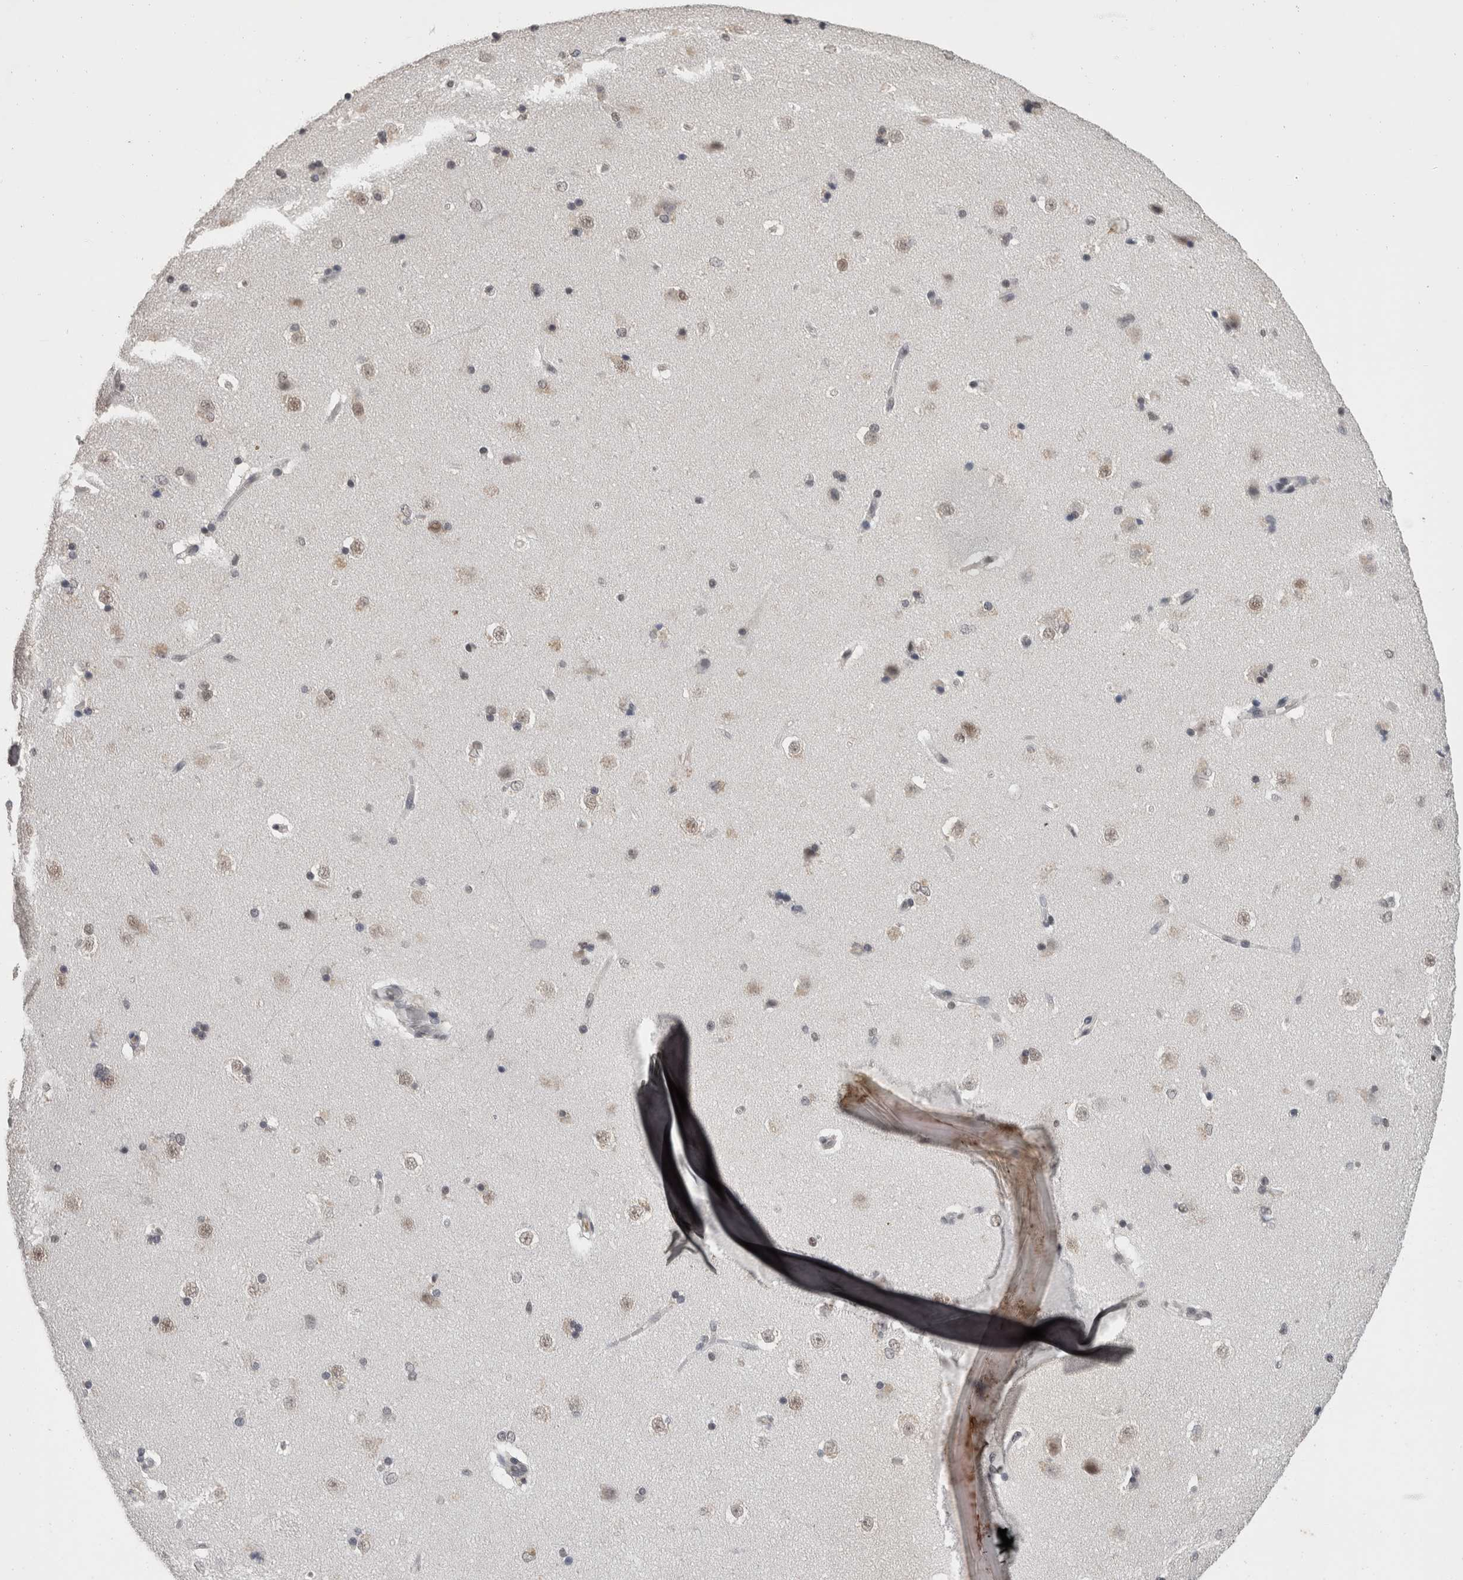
{"staining": {"intensity": "weak", "quantity": "<25%", "location": "nuclear"}, "tissue": "caudate", "cell_type": "Glial cells", "image_type": "normal", "snomed": [{"axis": "morphology", "description": "Normal tissue, NOS"}, {"axis": "topography", "description": "Lateral ventricle wall"}], "caption": "The micrograph exhibits no significant staining in glial cells of caudate.", "gene": "DDX17", "patient": {"sex": "female", "age": 19}}